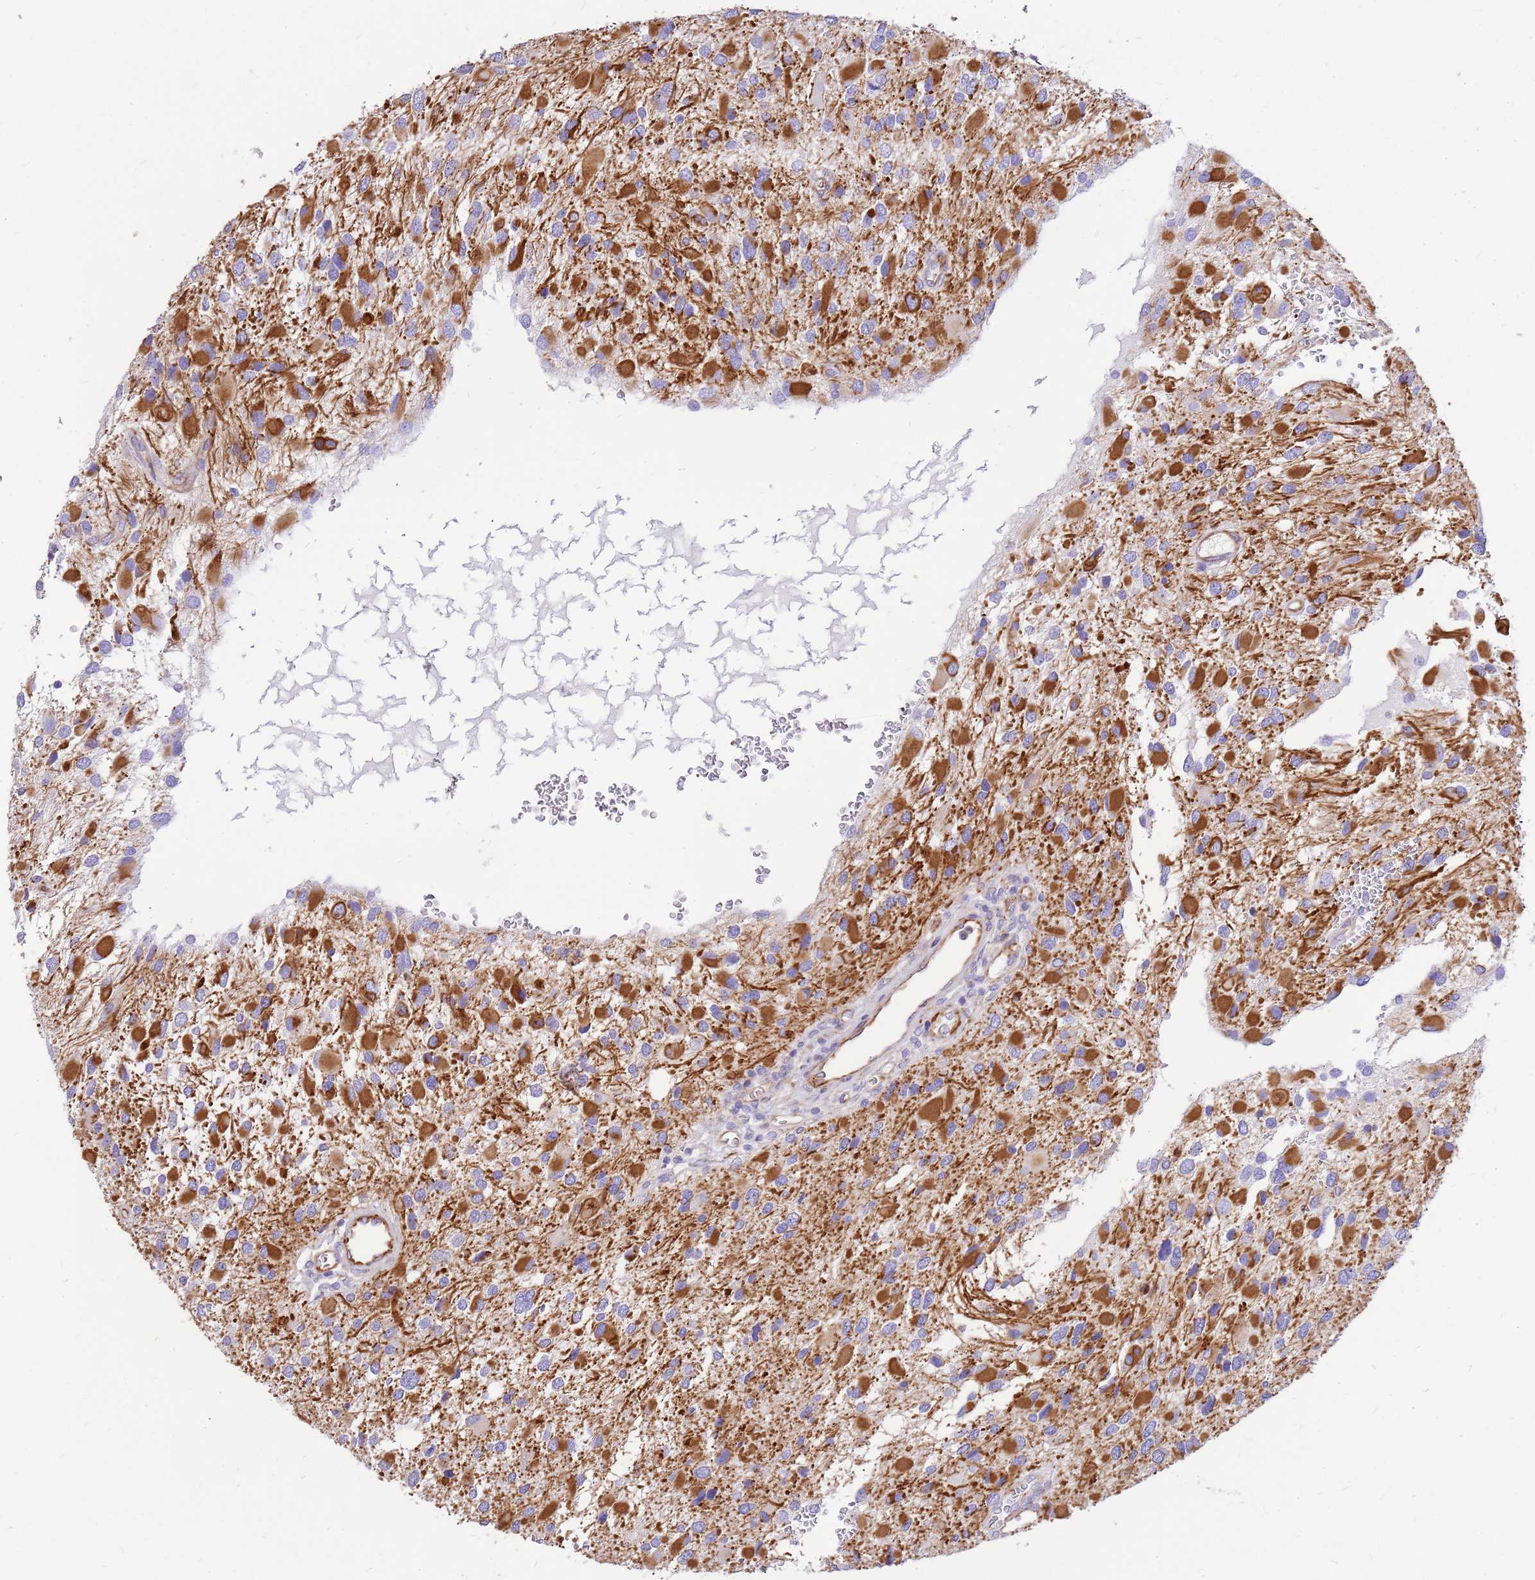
{"staining": {"intensity": "moderate", "quantity": "25%-75%", "location": "cytoplasmic/membranous"}, "tissue": "glioma", "cell_type": "Tumor cells", "image_type": "cancer", "snomed": [{"axis": "morphology", "description": "Glioma, malignant, High grade"}, {"axis": "topography", "description": "Brain"}], "caption": "Glioma stained with a brown dye shows moderate cytoplasmic/membranous positive staining in about 25%-75% of tumor cells.", "gene": "ZDHHC1", "patient": {"sex": "male", "age": 53}}